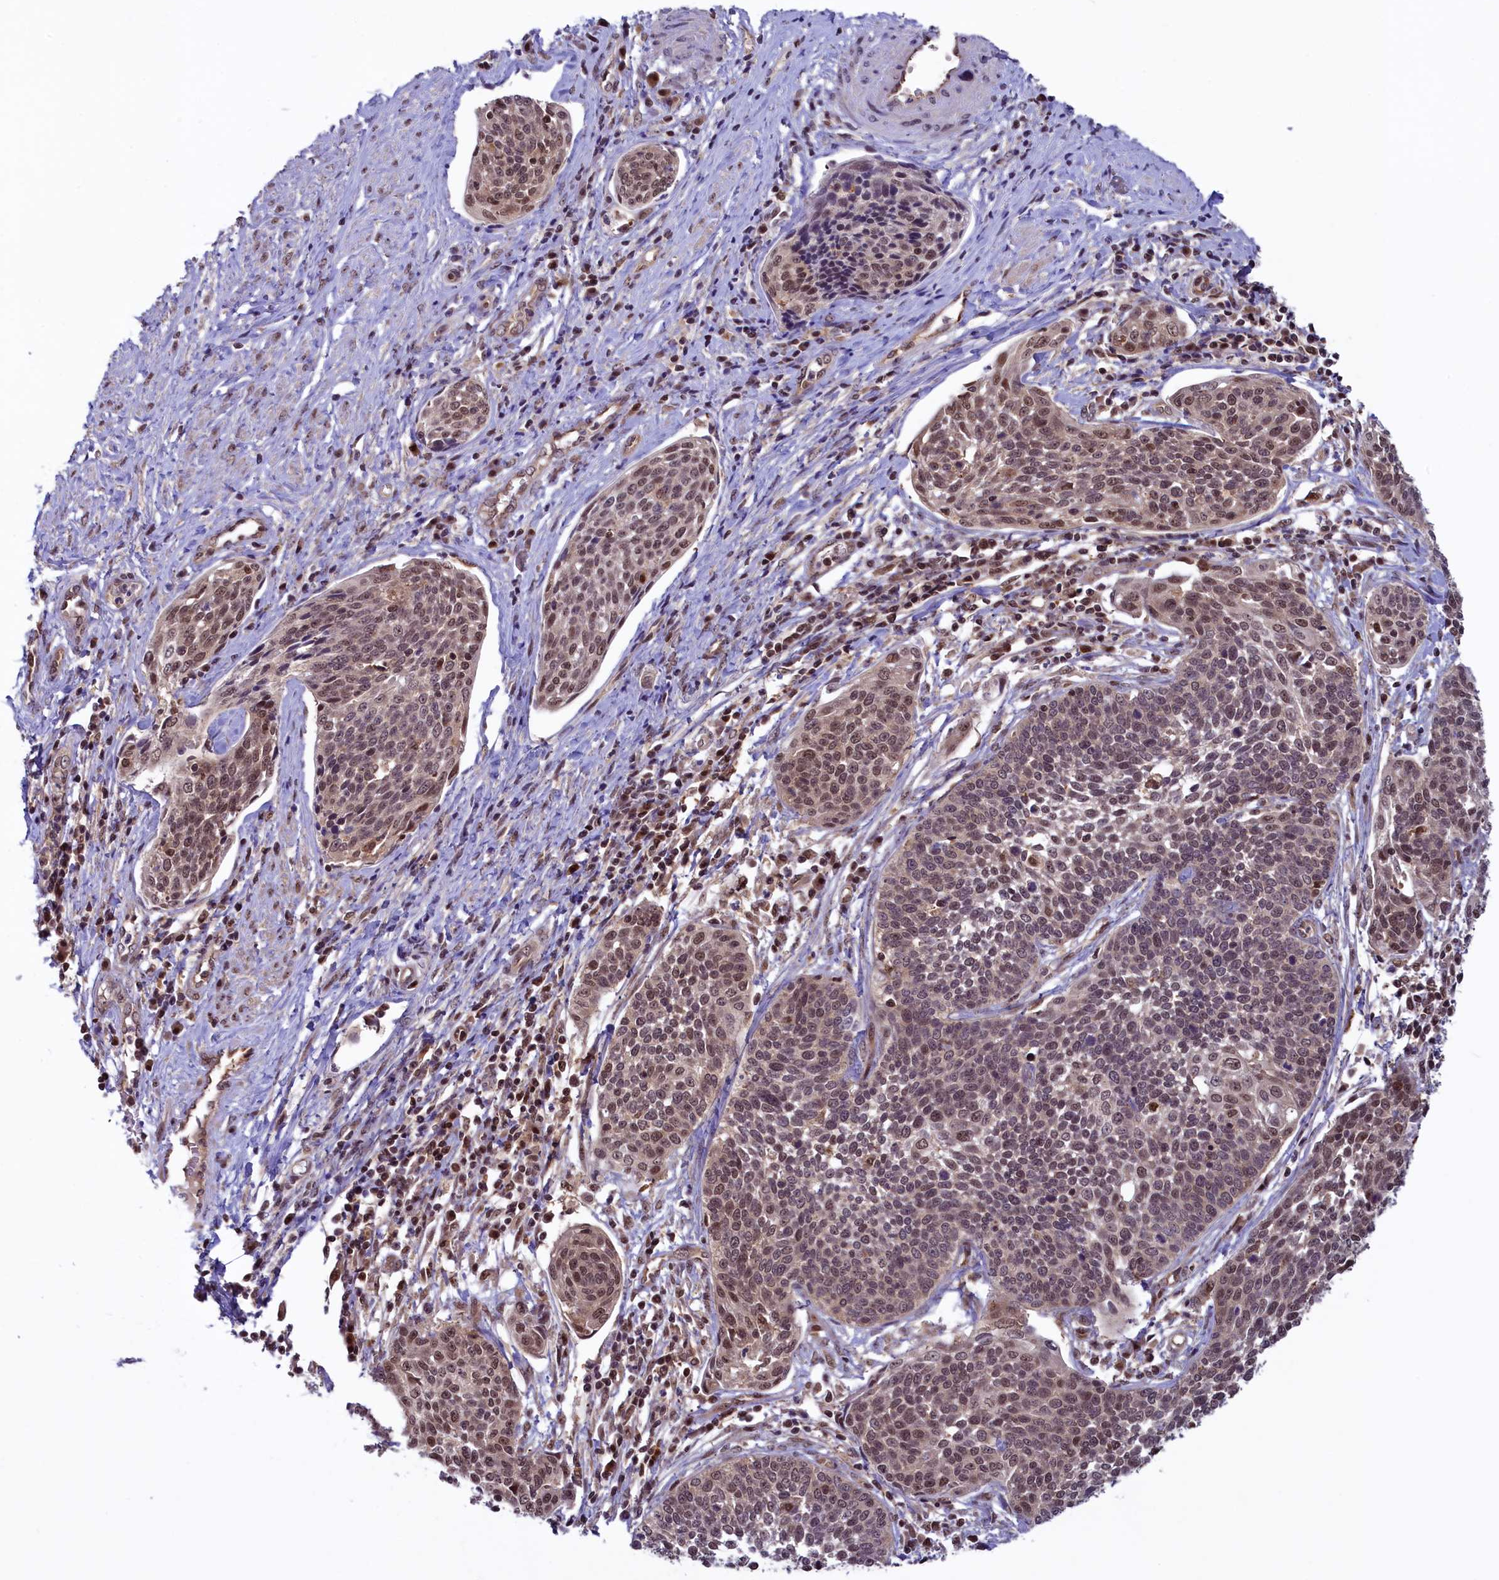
{"staining": {"intensity": "moderate", "quantity": "<25%", "location": "nuclear"}, "tissue": "cervical cancer", "cell_type": "Tumor cells", "image_type": "cancer", "snomed": [{"axis": "morphology", "description": "Squamous cell carcinoma, NOS"}, {"axis": "topography", "description": "Cervix"}], "caption": "Human cervical squamous cell carcinoma stained with a brown dye shows moderate nuclear positive staining in about <25% of tumor cells.", "gene": "SLC7A6OS", "patient": {"sex": "female", "age": 34}}